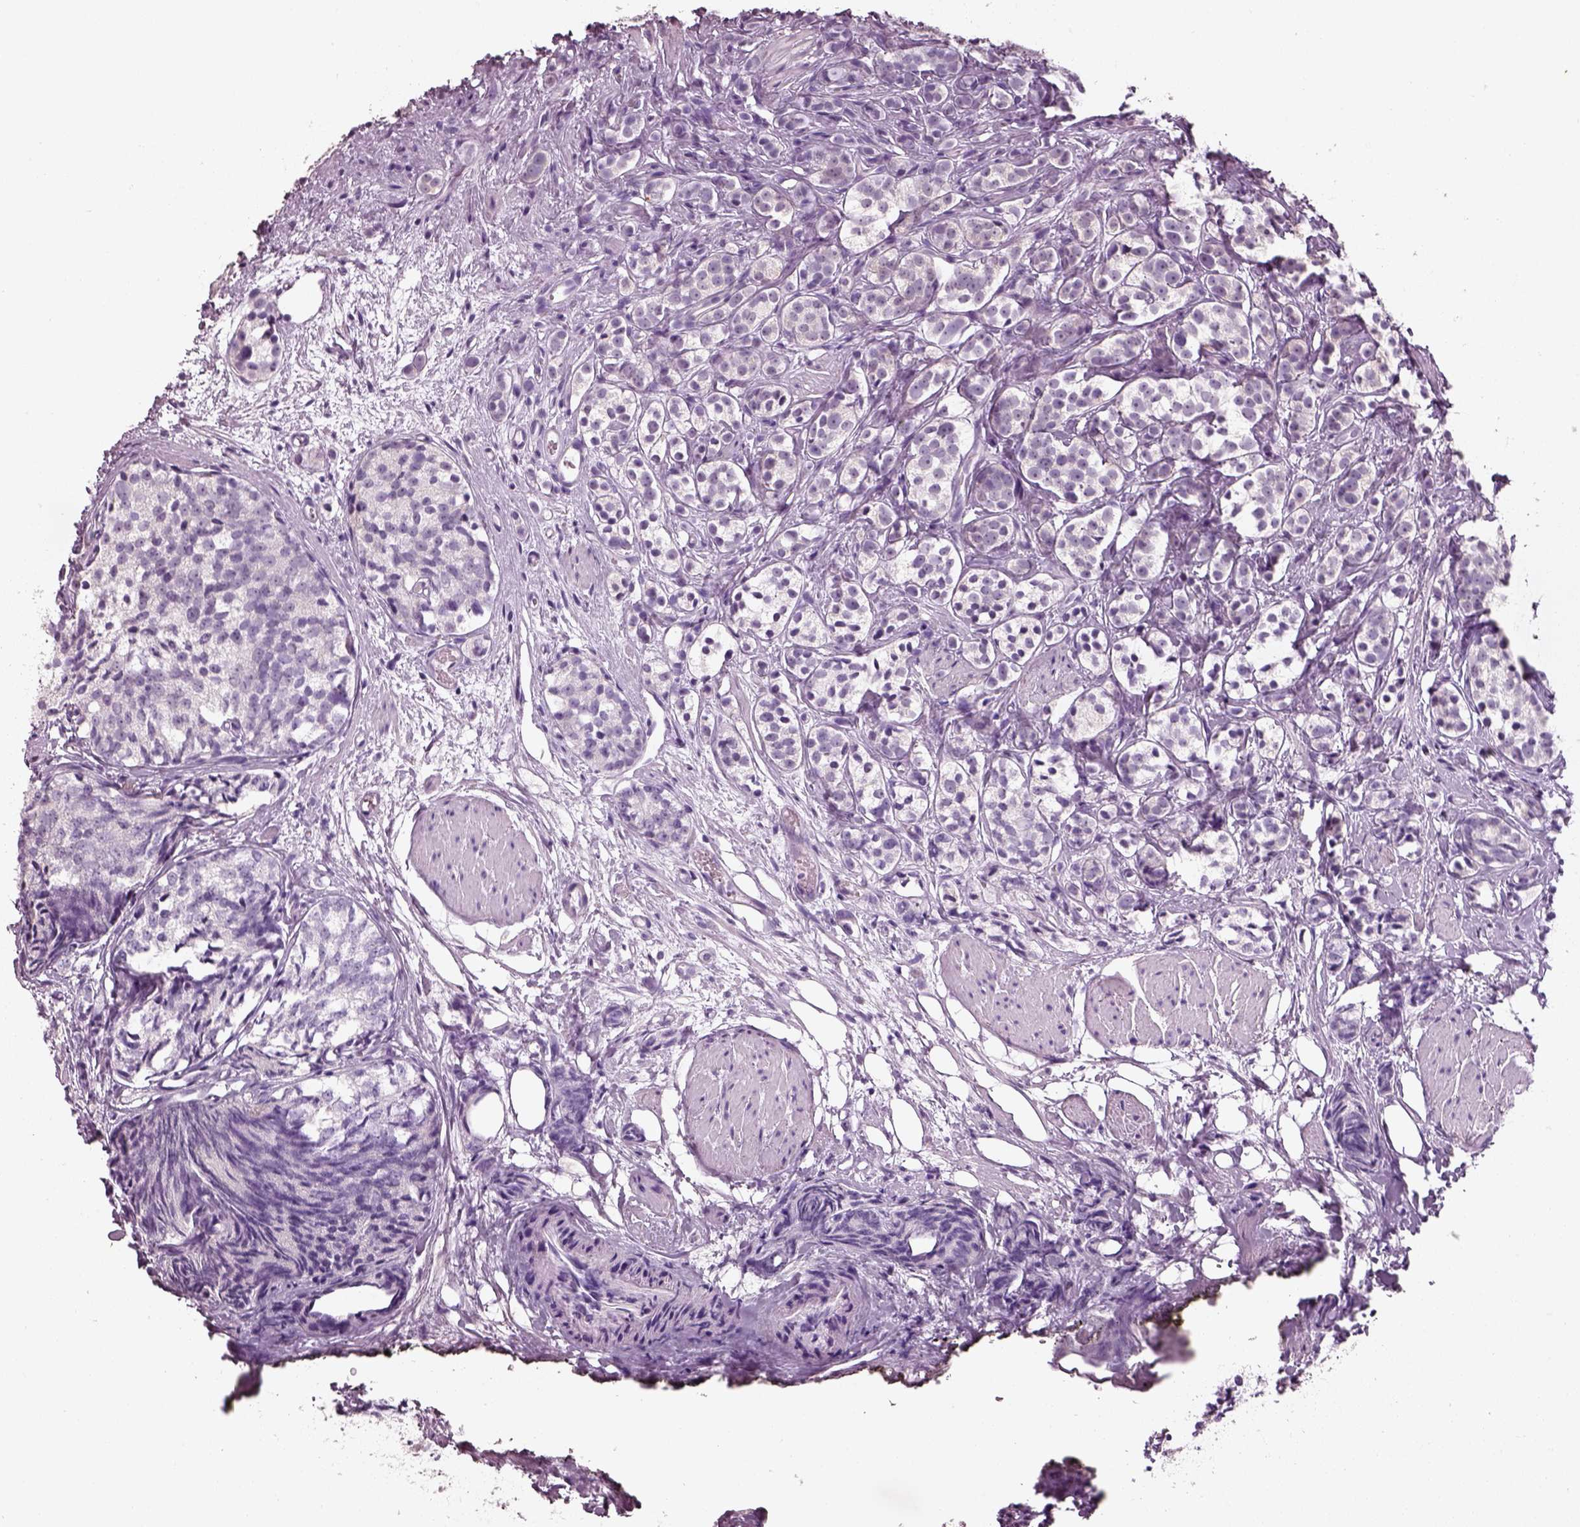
{"staining": {"intensity": "negative", "quantity": "none", "location": "none"}, "tissue": "prostate cancer", "cell_type": "Tumor cells", "image_type": "cancer", "snomed": [{"axis": "morphology", "description": "Adenocarcinoma, High grade"}, {"axis": "topography", "description": "Prostate"}], "caption": "High-grade adenocarcinoma (prostate) stained for a protein using immunohistochemistry demonstrates no expression tumor cells.", "gene": "ELSPBP1", "patient": {"sex": "male", "age": 53}}